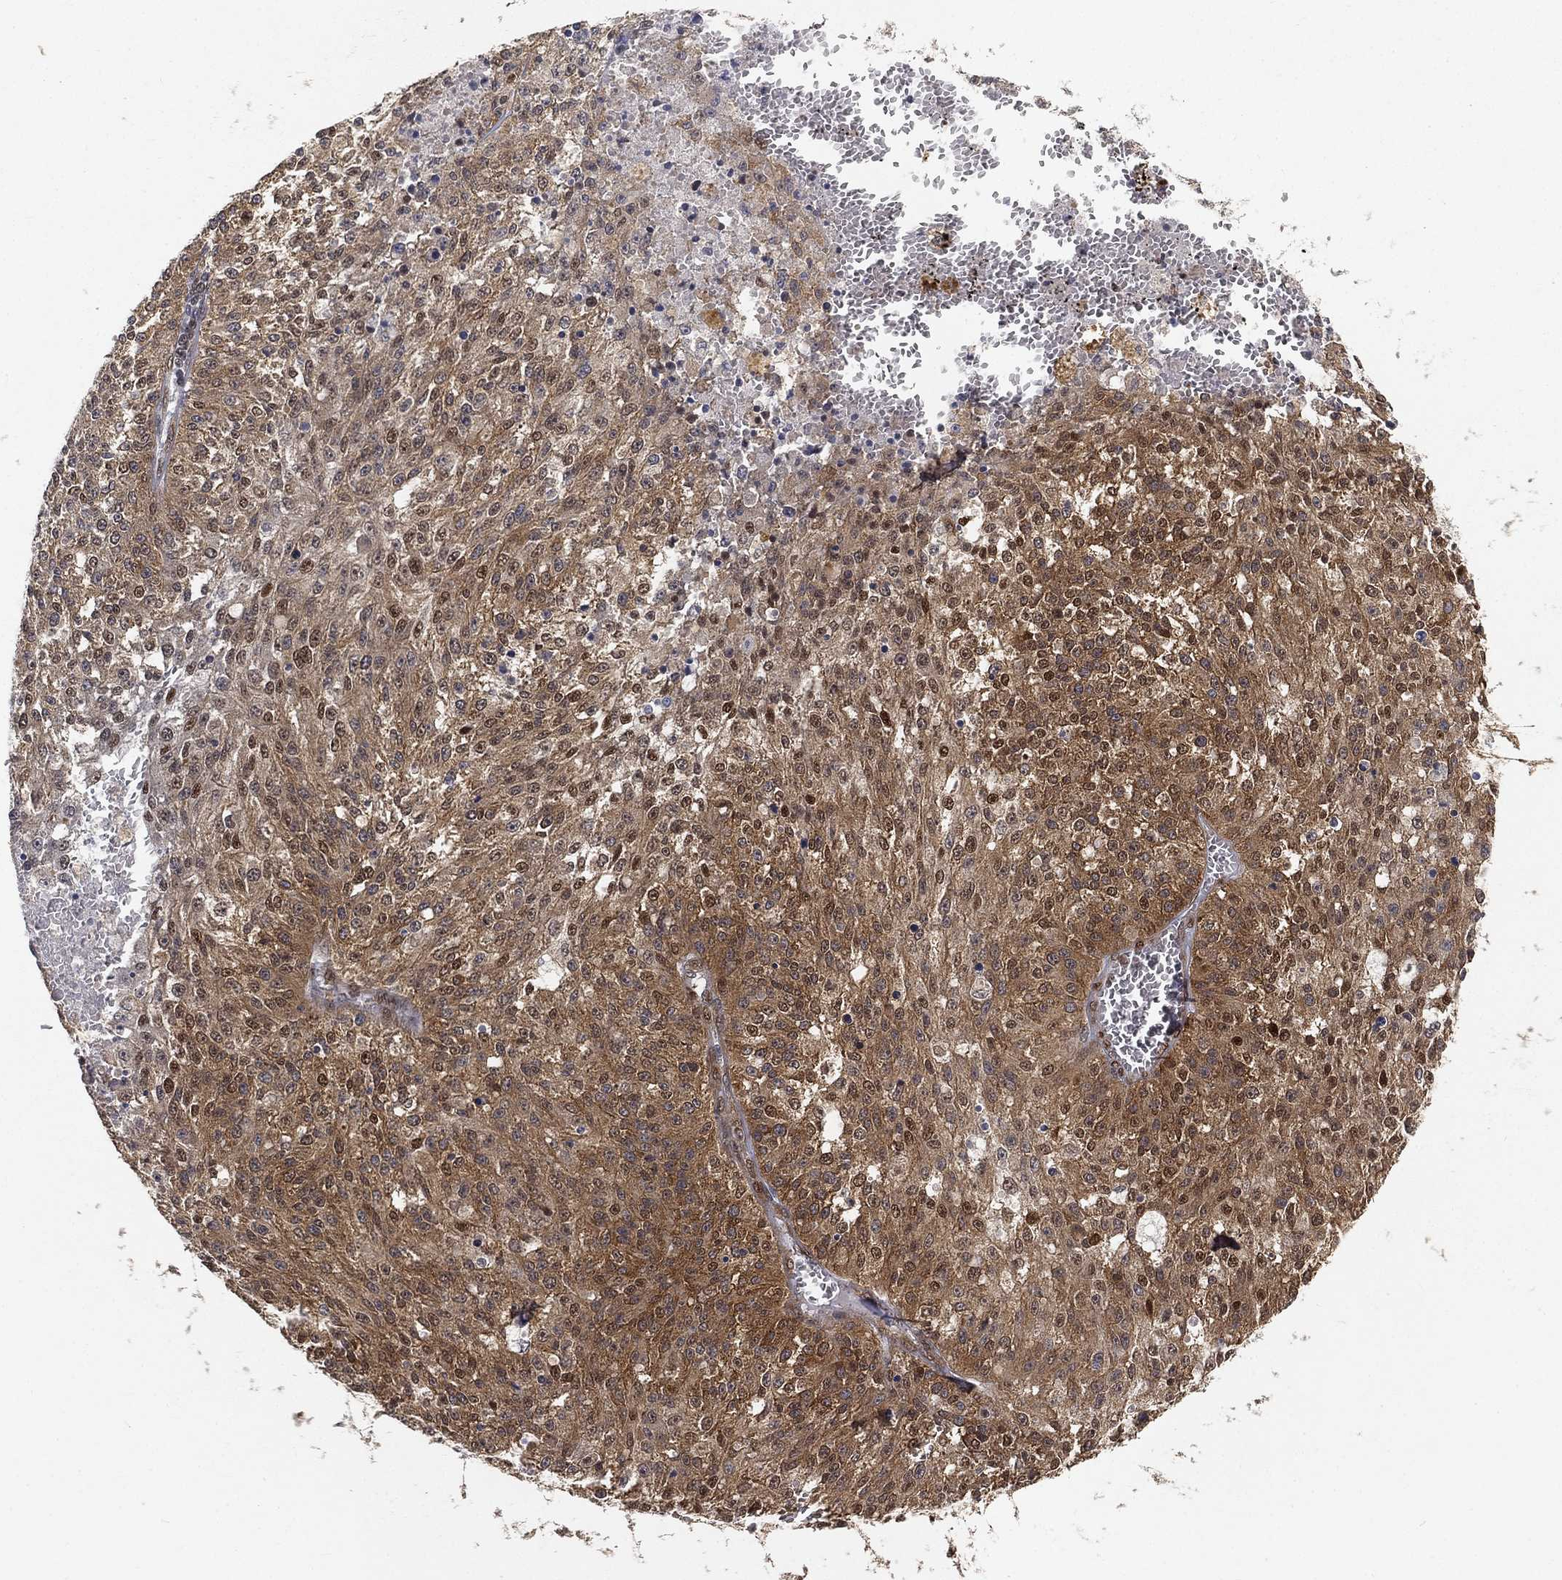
{"staining": {"intensity": "moderate", "quantity": "25%-75%", "location": "cytoplasmic/membranous"}, "tissue": "melanoma", "cell_type": "Tumor cells", "image_type": "cancer", "snomed": [{"axis": "morphology", "description": "Malignant melanoma, Metastatic site"}, {"axis": "topography", "description": "Lymph node"}], "caption": "Immunohistochemical staining of human melanoma displays moderate cytoplasmic/membranous protein staining in about 25%-75% of tumor cells. The protein is stained brown, and the nuclei are stained in blue (DAB (3,3'-diaminobenzidine) IHC with brightfield microscopy, high magnification).", "gene": "CRTC3", "patient": {"sex": "female", "age": 64}}